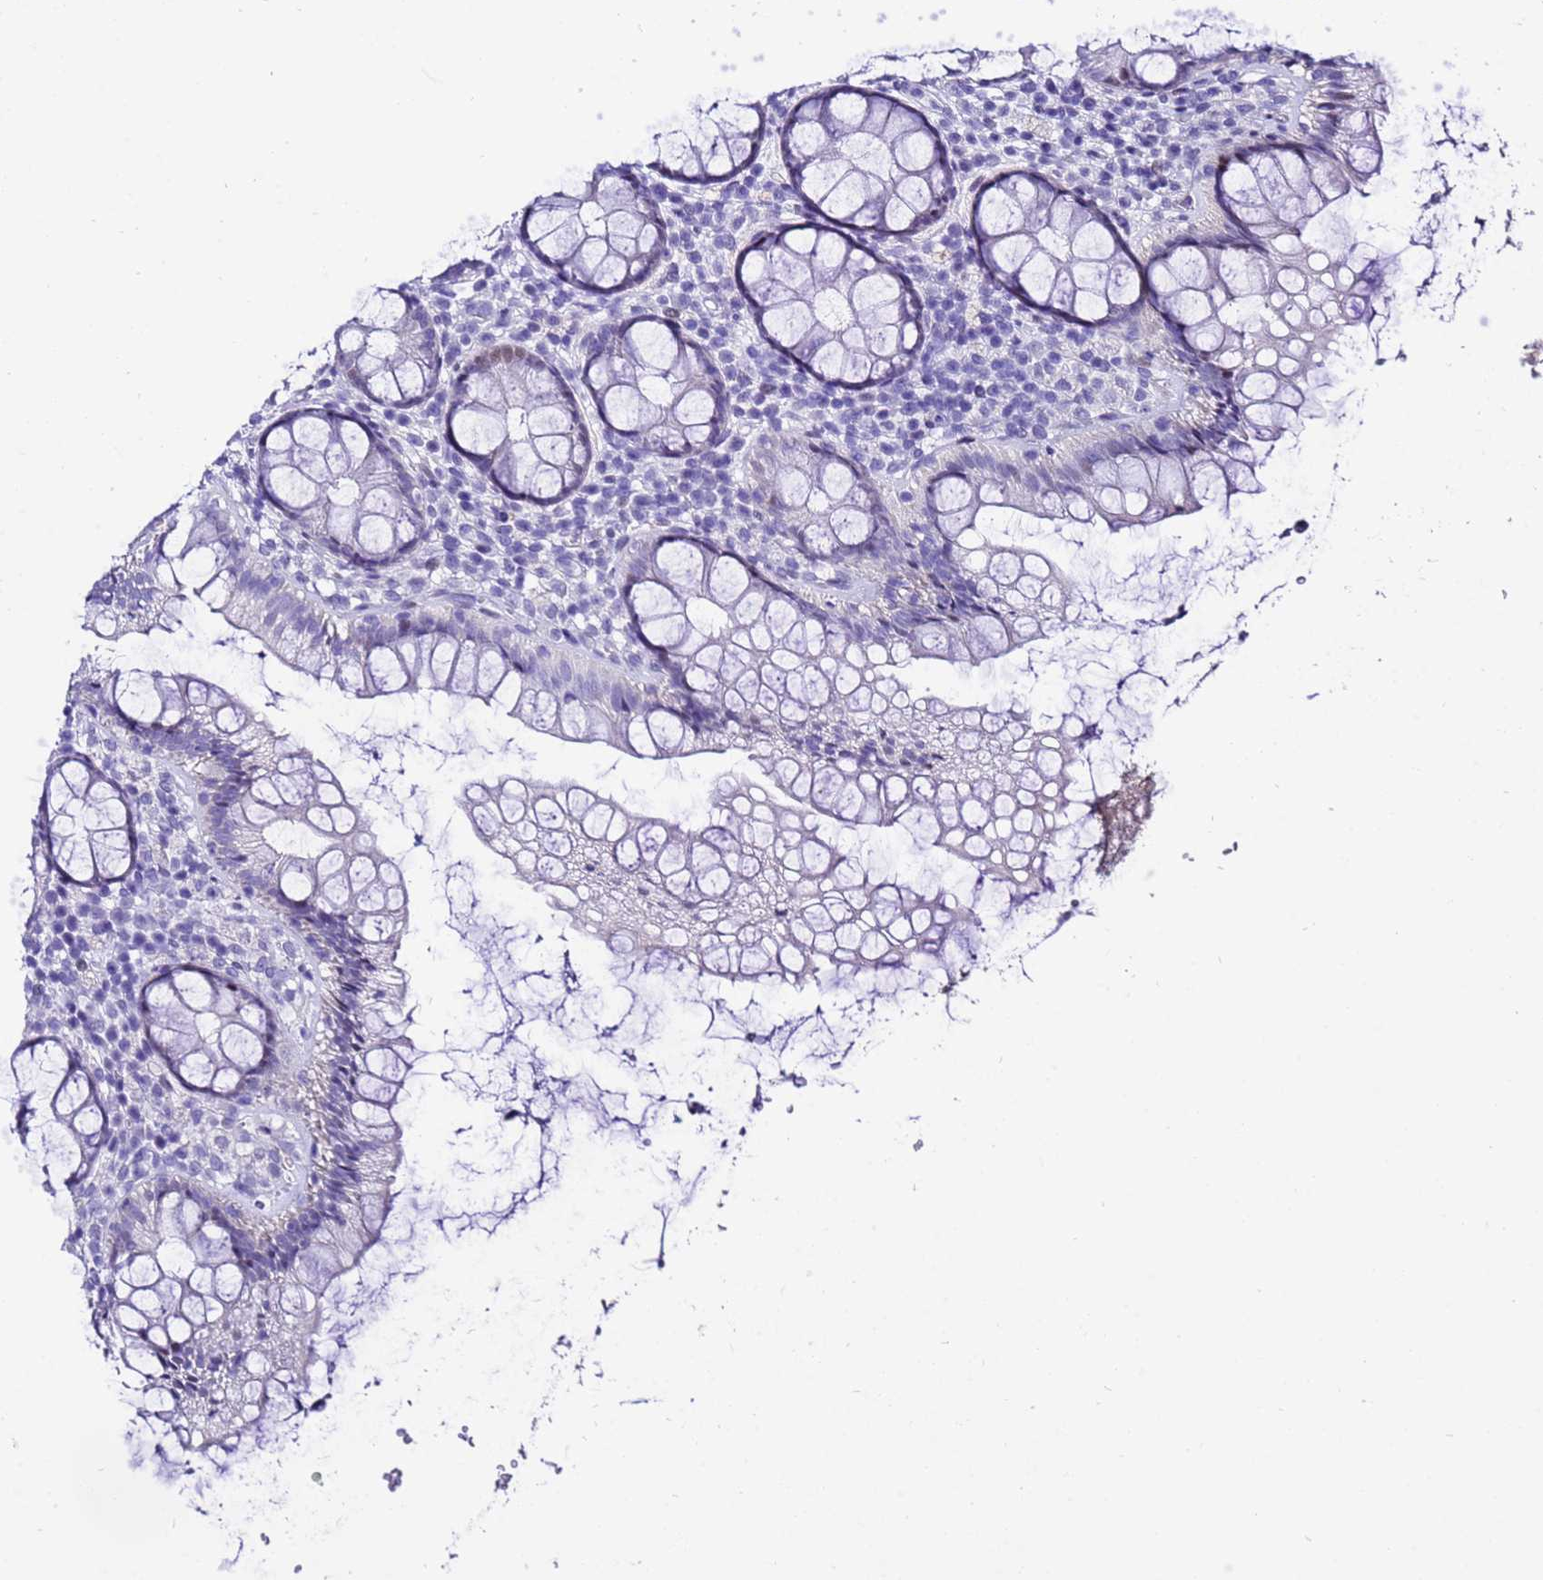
{"staining": {"intensity": "moderate", "quantity": "<25%", "location": "nuclear"}, "tissue": "rectum", "cell_type": "Glandular cells", "image_type": "normal", "snomed": [{"axis": "morphology", "description": "Normal tissue, NOS"}, {"axis": "topography", "description": "Rectum"}], "caption": "Rectum stained with DAB (3,3'-diaminobenzidine) immunohistochemistry reveals low levels of moderate nuclear staining in approximately <25% of glandular cells.", "gene": "ZNF417", "patient": {"sex": "male", "age": 83}}